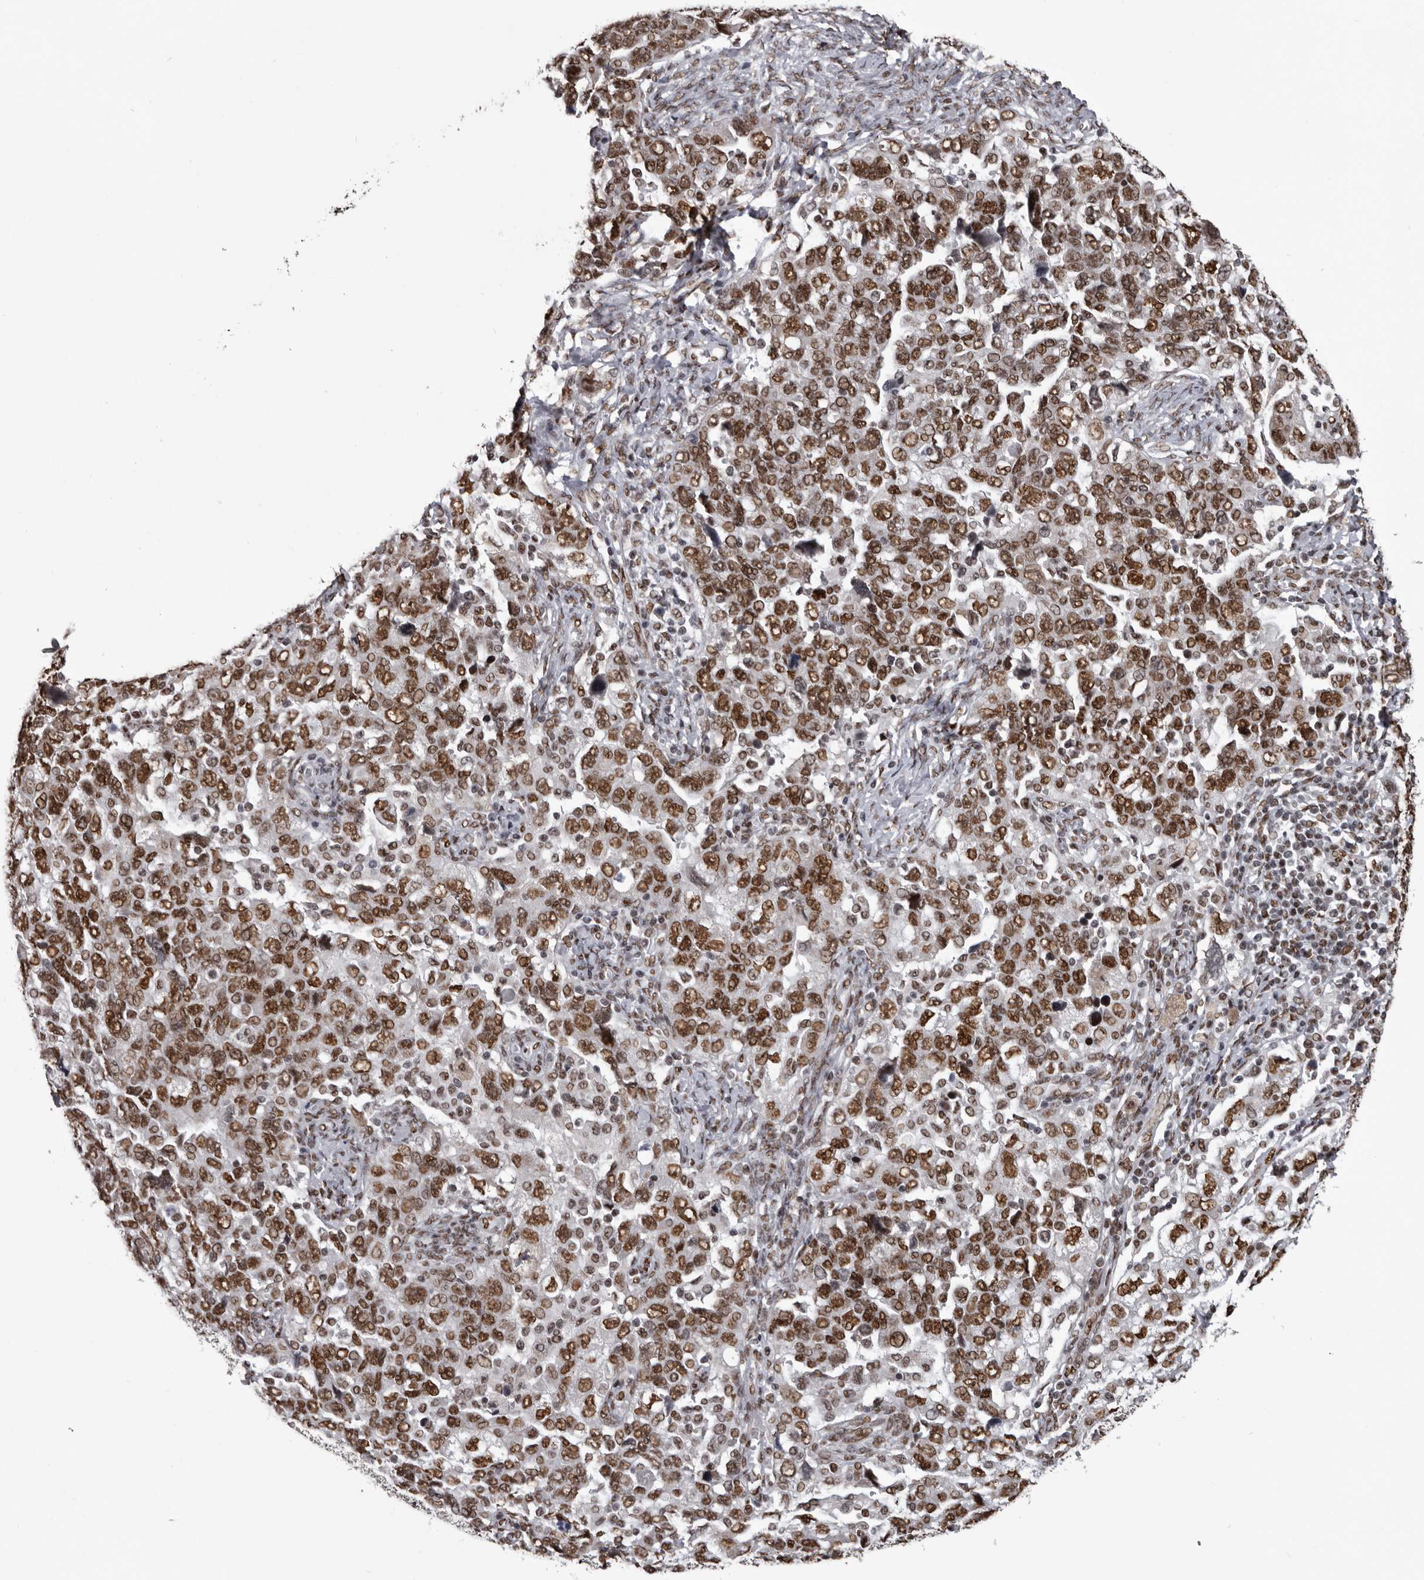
{"staining": {"intensity": "moderate", "quantity": ">75%", "location": "nuclear"}, "tissue": "ovarian cancer", "cell_type": "Tumor cells", "image_type": "cancer", "snomed": [{"axis": "morphology", "description": "Carcinoma, NOS"}, {"axis": "morphology", "description": "Cystadenocarcinoma, serous, NOS"}, {"axis": "topography", "description": "Ovary"}], "caption": "Protein expression analysis of serous cystadenocarcinoma (ovarian) demonstrates moderate nuclear expression in approximately >75% of tumor cells. (DAB (3,3'-diaminobenzidine) IHC with brightfield microscopy, high magnification).", "gene": "NUMA1", "patient": {"sex": "female", "age": 69}}